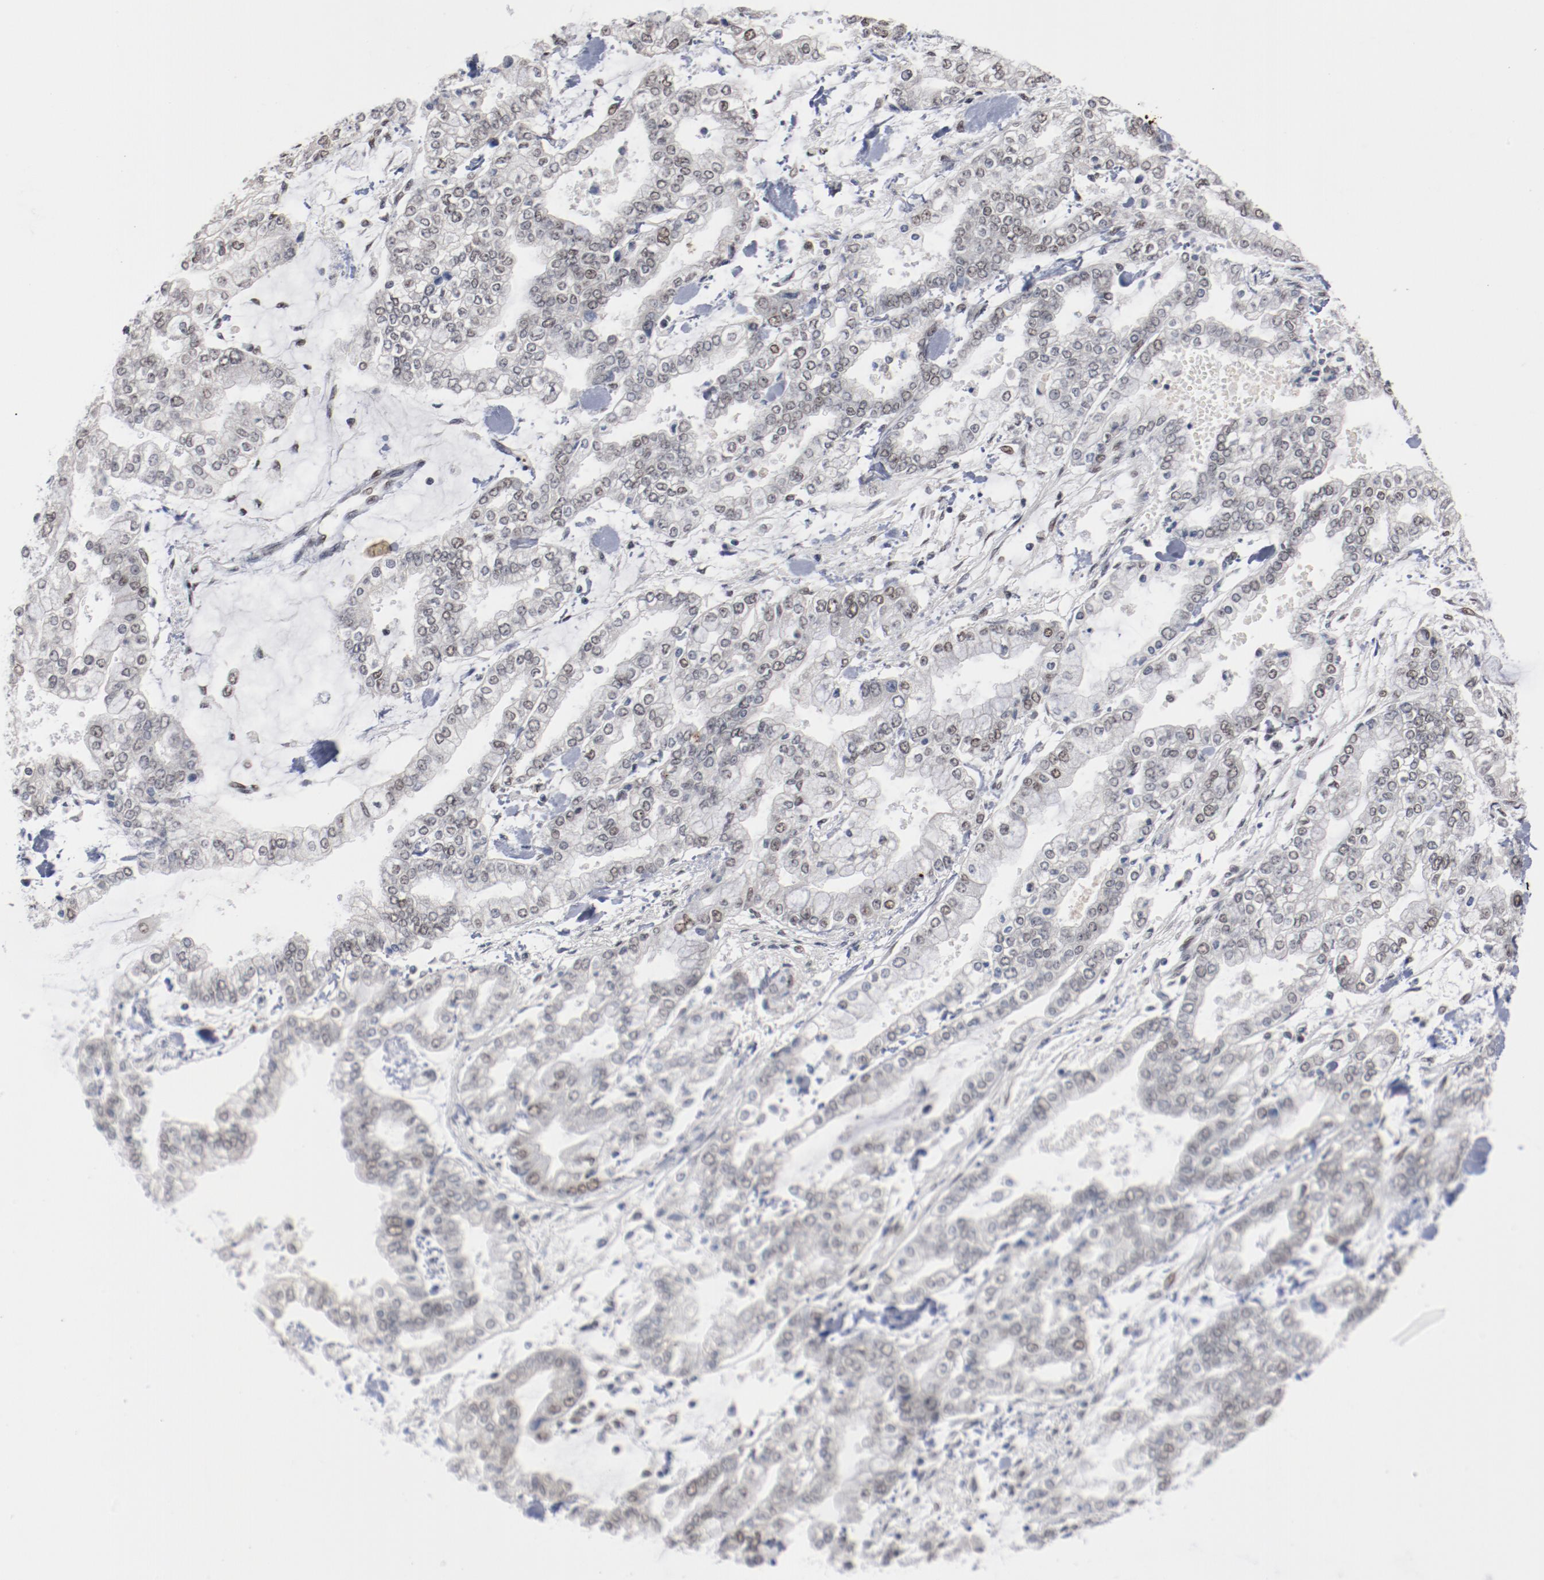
{"staining": {"intensity": "weak", "quantity": "25%-75%", "location": "nuclear"}, "tissue": "stomach cancer", "cell_type": "Tumor cells", "image_type": "cancer", "snomed": [{"axis": "morphology", "description": "Normal tissue, NOS"}, {"axis": "morphology", "description": "Adenocarcinoma, NOS"}, {"axis": "topography", "description": "Stomach, upper"}, {"axis": "topography", "description": "Stomach"}], "caption": "Immunohistochemical staining of adenocarcinoma (stomach) demonstrates low levels of weak nuclear protein expression in approximately 25%-75% of tumor cells.", "gene": "BUB3", "patient": {"sex": "male", "age": 76}}